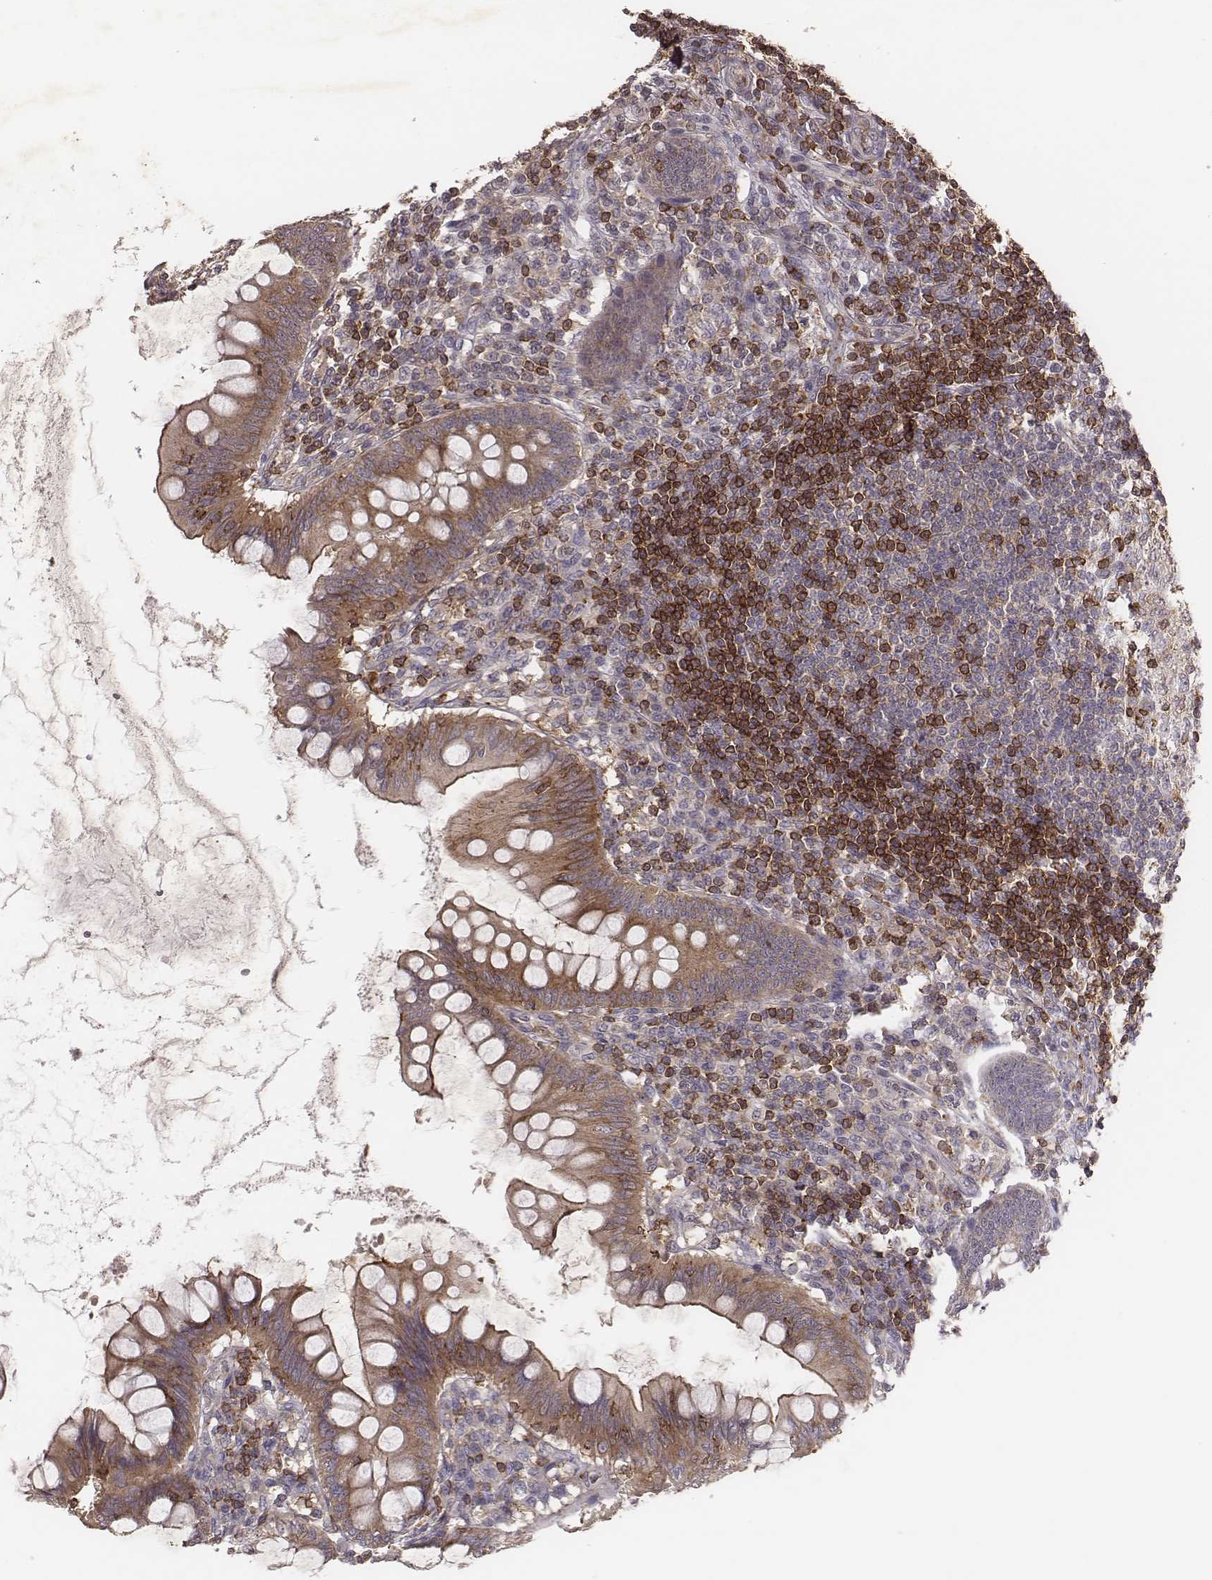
{"staining": {"intensity": "moderate", "quantity": ">75%", "location": "cytoplasmic/membranous"}, "tissue": "appendix", "cell_type": "Glandular cells", "image_type": "normal", "snomed": [{"axis": "morphology", "description": "Normal tissue, NOS"}, {"axis": "topography", "description": "Appendix"}], "caption": "The photomicrograph reveals staining of benign appendix, revealing moderate cytoplasmic/membranous protein expression (brown color) within glandular cells.", "gene": "PILRA", "patient": {"sex": "female", "age": 57}}